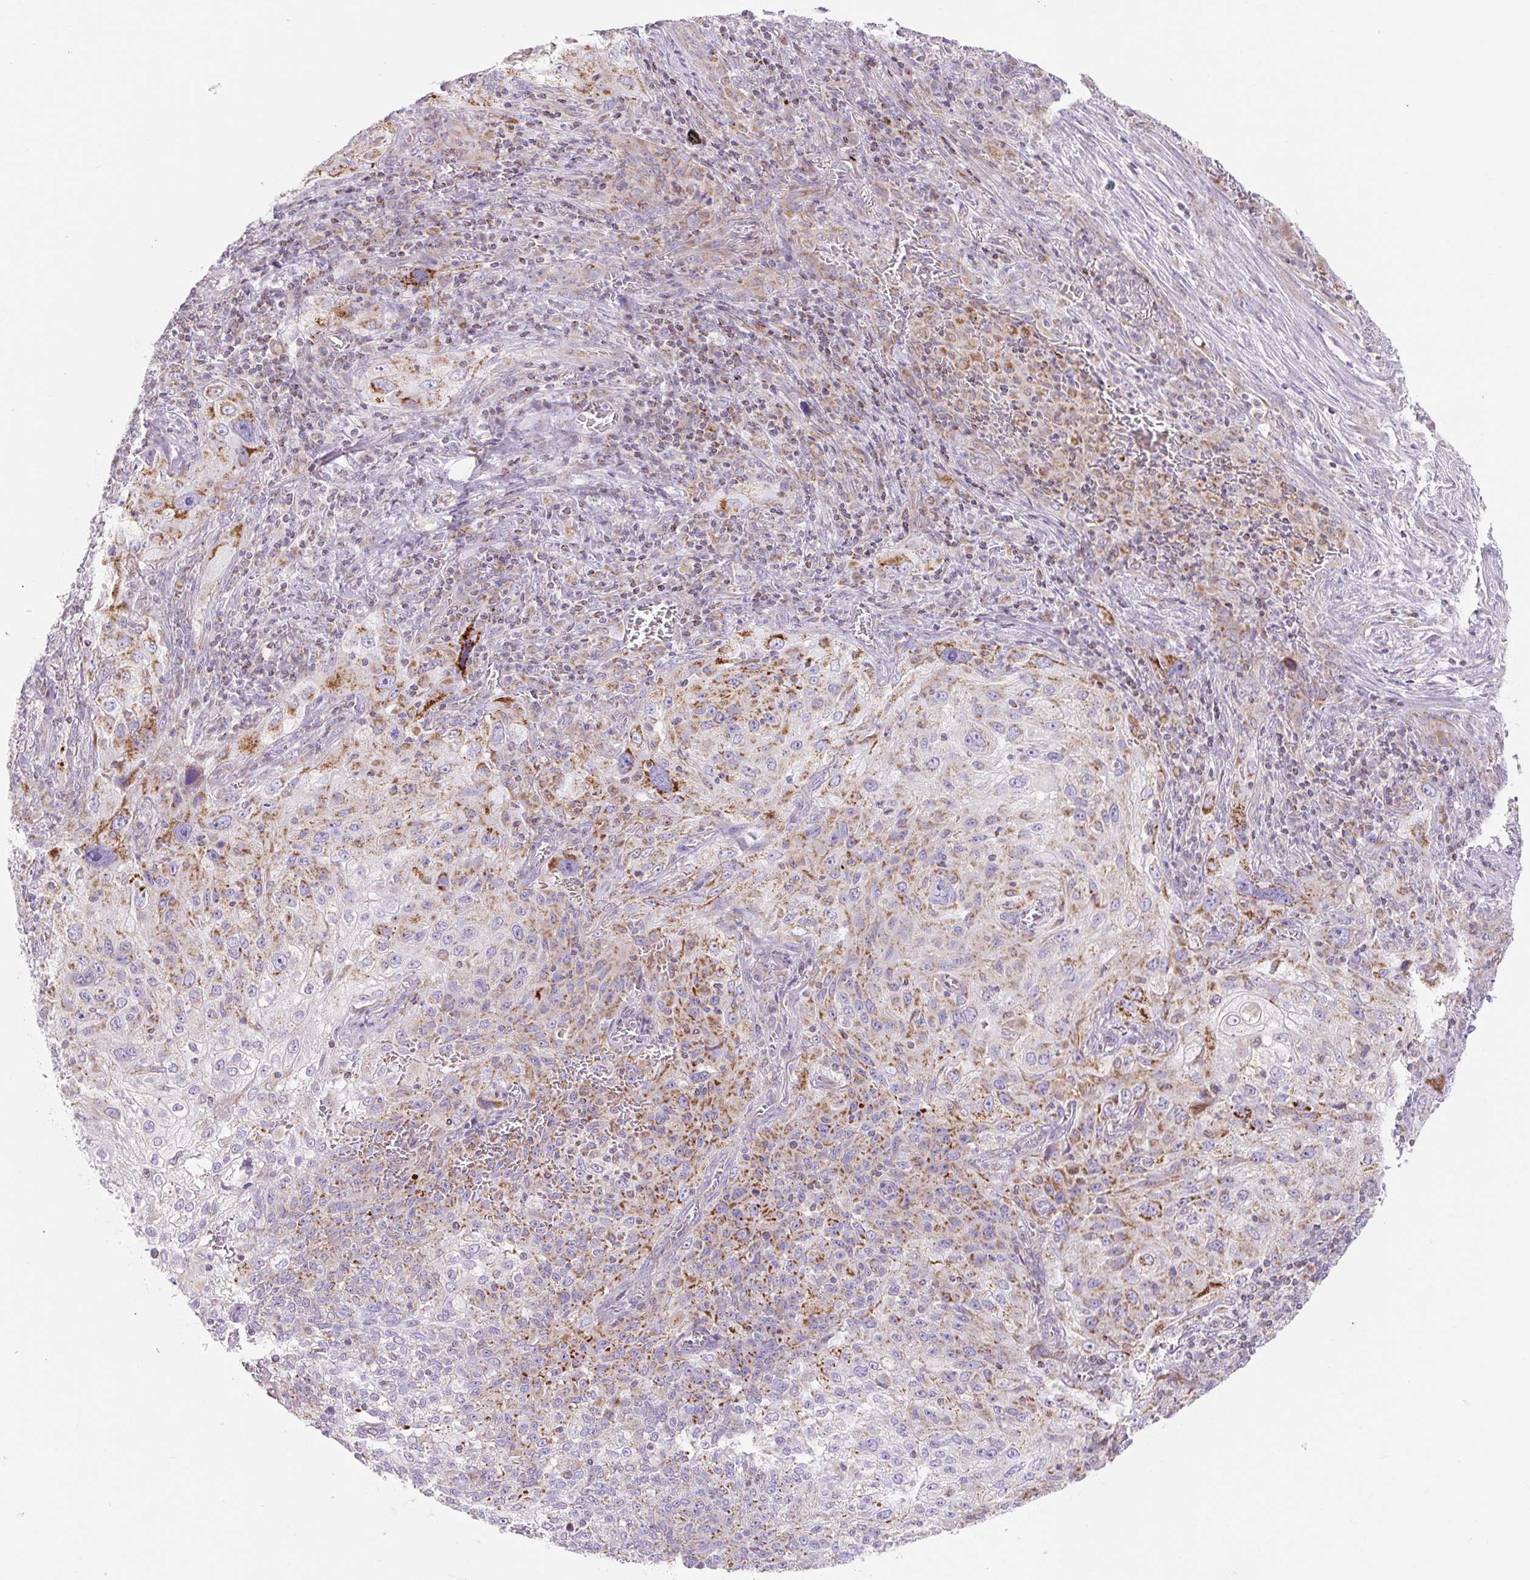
{"staining": {"intensity": "moderate", "quantity": ">75%", "location": "cytoplasmic/membranous"}, "tissue": "lung cancer", "cell_type": "Tumor cells", "image_type": "cancer", "snomed": [{"axis": "morphology", "description": "Squamous cell carcinoma, NOS"}, {"axis": "topography", "description": "Lung"}], "caption": "IHC (DAB (3,3'-diaminobenzidine)) staining of lung squamous cell carcinoma demonstrates moderate cytoplasmic/membranous protein staining in about >75% of tumor cells.", "gene": "FOCAD", "patient": {"sex": "female", "age": 69}}